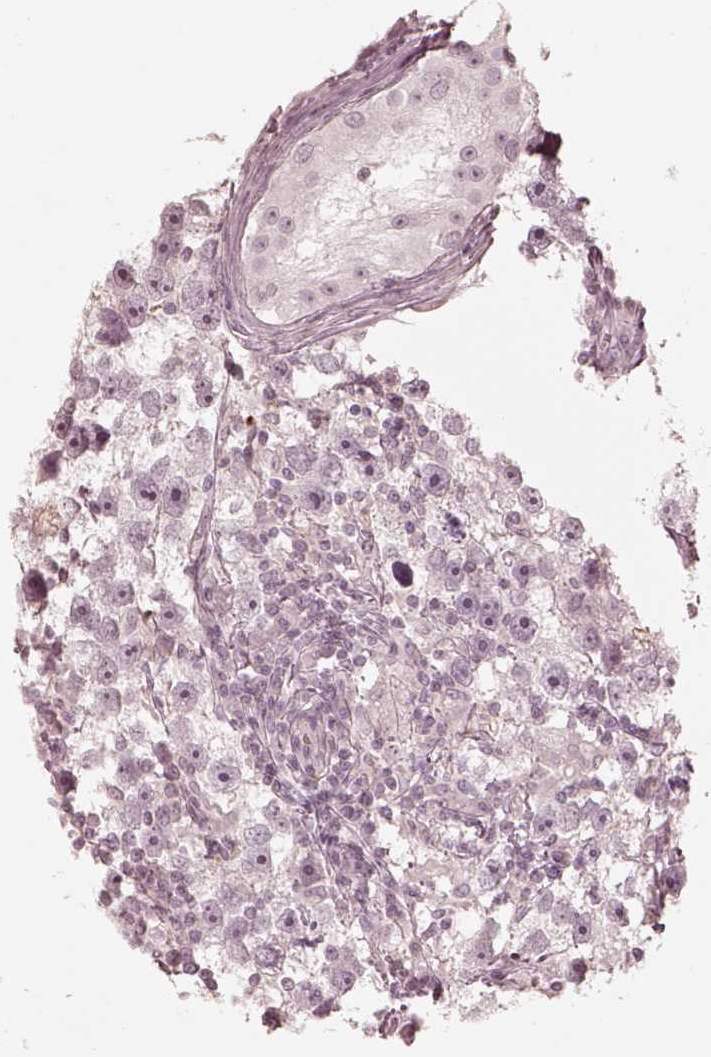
{"staining": {"intensity": "negative", "quantity": "none", "location": "none"}, "tissue": "testis cancer", "cell_type": "Tumor cells", "image_type": "cancer", "snomed": [{"axis": "morphology", "description": "Seminoma, NOS"}, {"axis": "topography", "description": "Testis"}], "caption": "A micrograph of testis cancer stained for a protein exhibits no brown staining in tumor cells. Nuclei are stained in blue.", "gene": "PRLHR", "patient": {"sex": "male", "age": 30}}